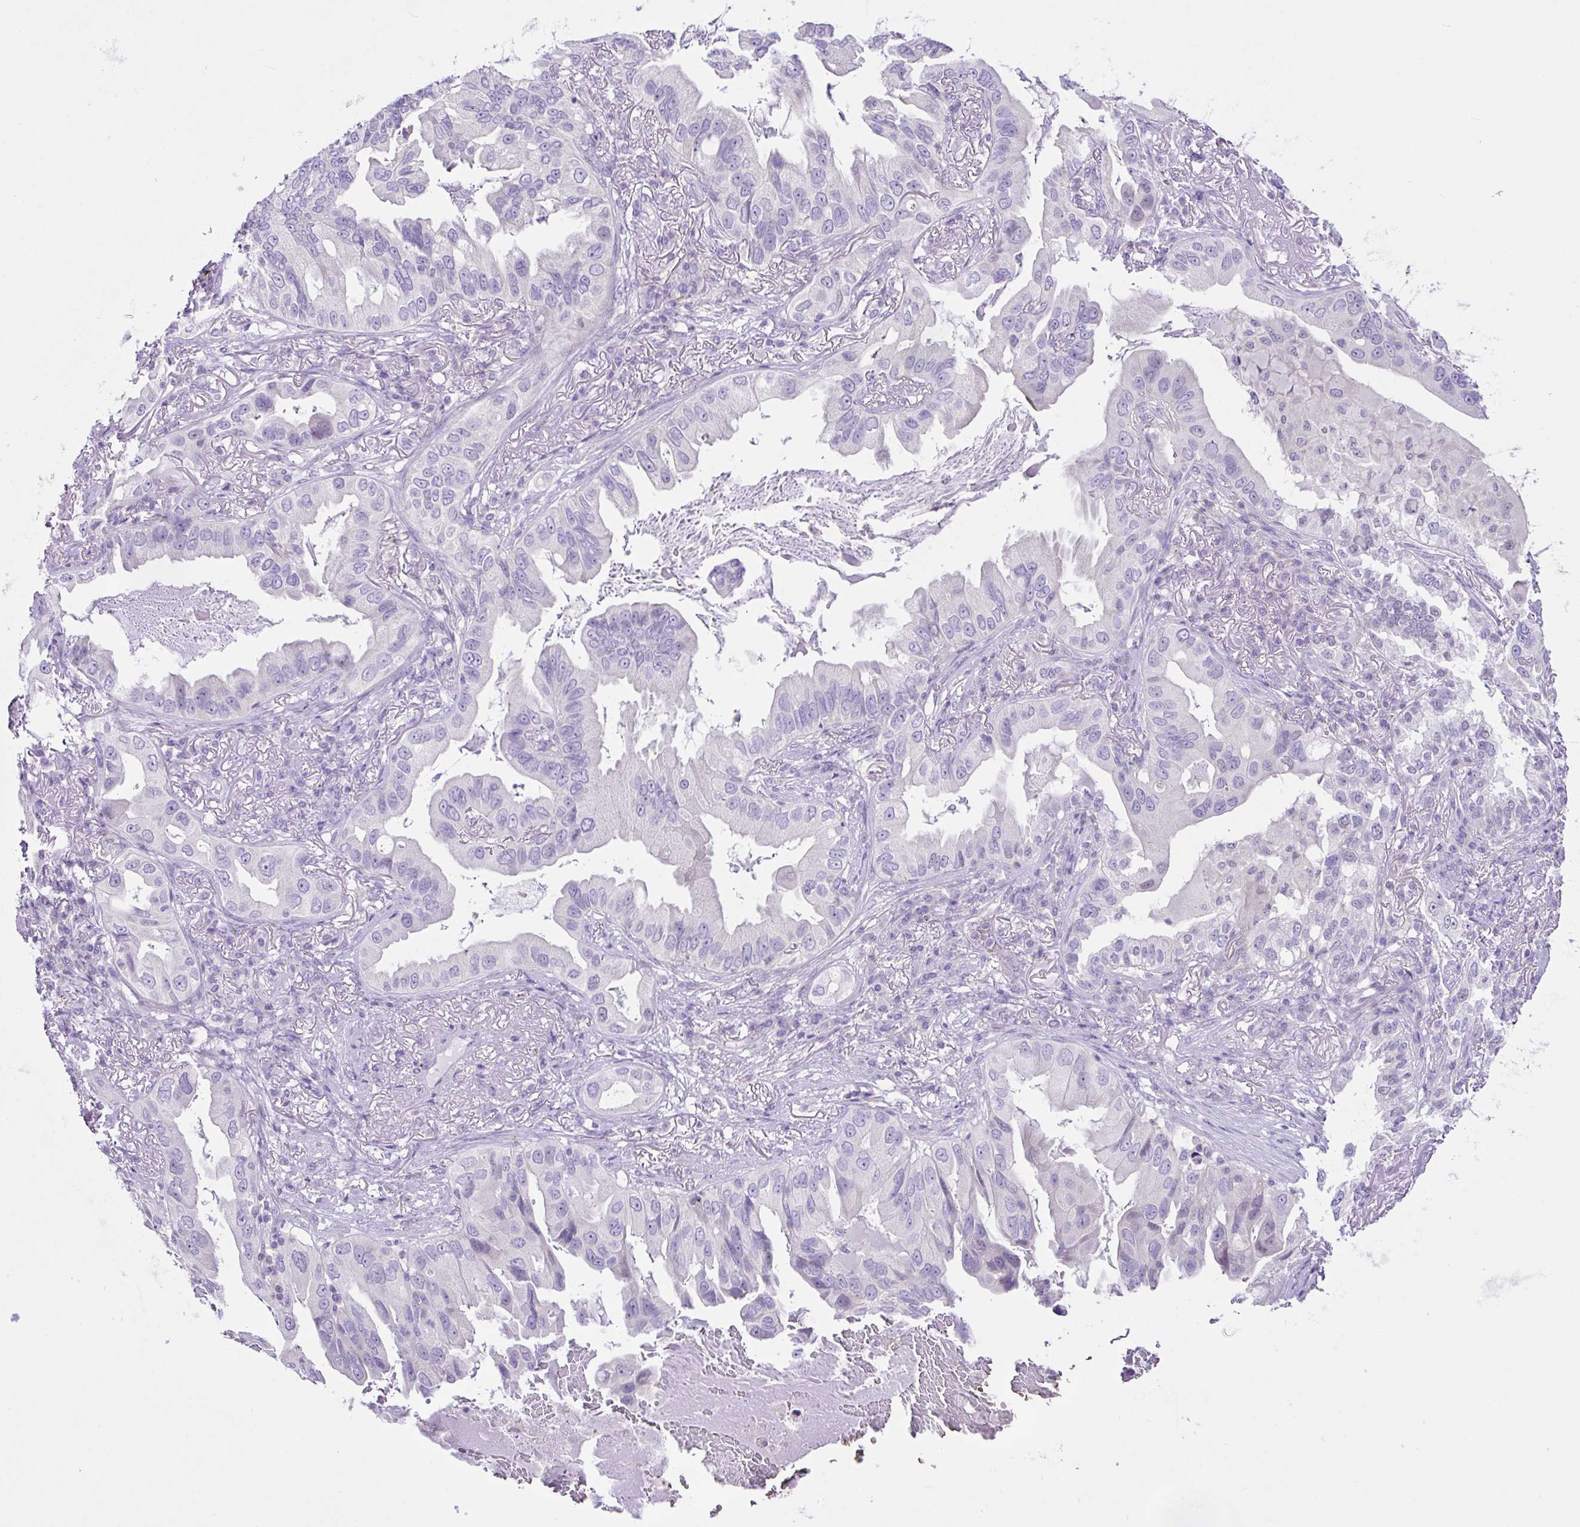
{"staining": {"intensity": "negative", "quantity": "none", "location": "none"}, "tissue": "lung cancer", "cell_type": "Tumor cells", "image_type": "cancer", "snomed": [{"axis": "morphology", "description": "Adenocarcinoma, NOS"}, {"axis": "topography", "description": "Lung"}], "caption": "Lung cancer (adenocarcinoma) was stained to show a protein in brown. There is no significant positivity in tumor cells.", "gene": "D2HGDH", "patient": {"sex": "female", "age": 69}}